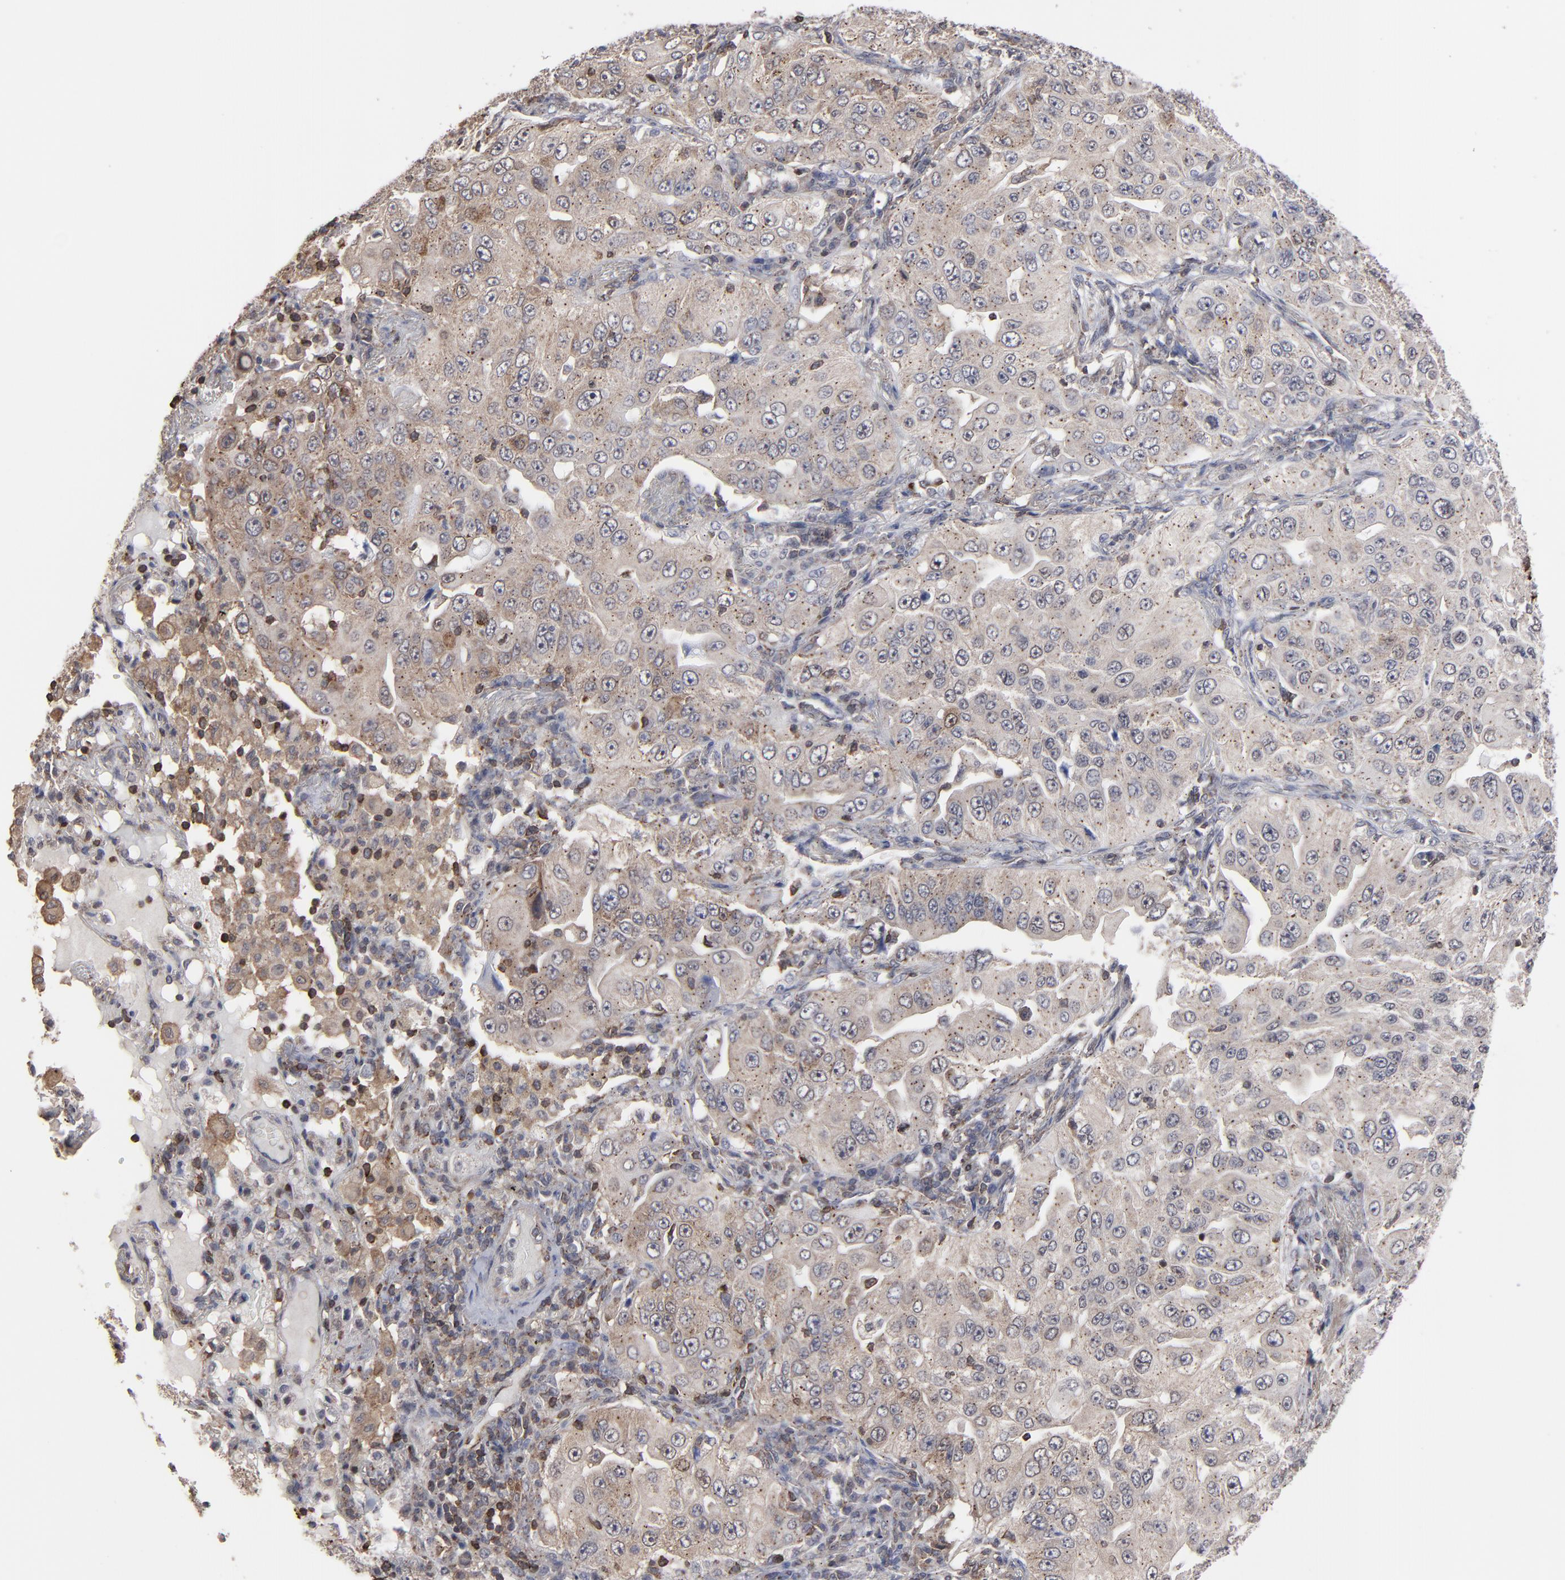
{"staining": {"intensity": "moderate", "quantity": ">75%", "location": "cytoplasmic/membranous"}, "tissue": "lung cancer", "cell_type": "Tumor cells", "image_type": "cancer", "snomed": [{"axis": "morphology", "description": "Adenocarcinoma, NOS"}, {"axis": "topography", "description": "Lung"}], "caption": "Lung adenocarcinoma stained for a protein demonstrates moderate cytoplasmic/membranous positivity in tumor cells. The staining was performed using DAB to visualize the protein expression in brown, while the nuclei were stained in blue with hematoxylin (Magnification: 20x).", "gene": "KIAA2026", "patient": {"sex": "male", "age": 84}}